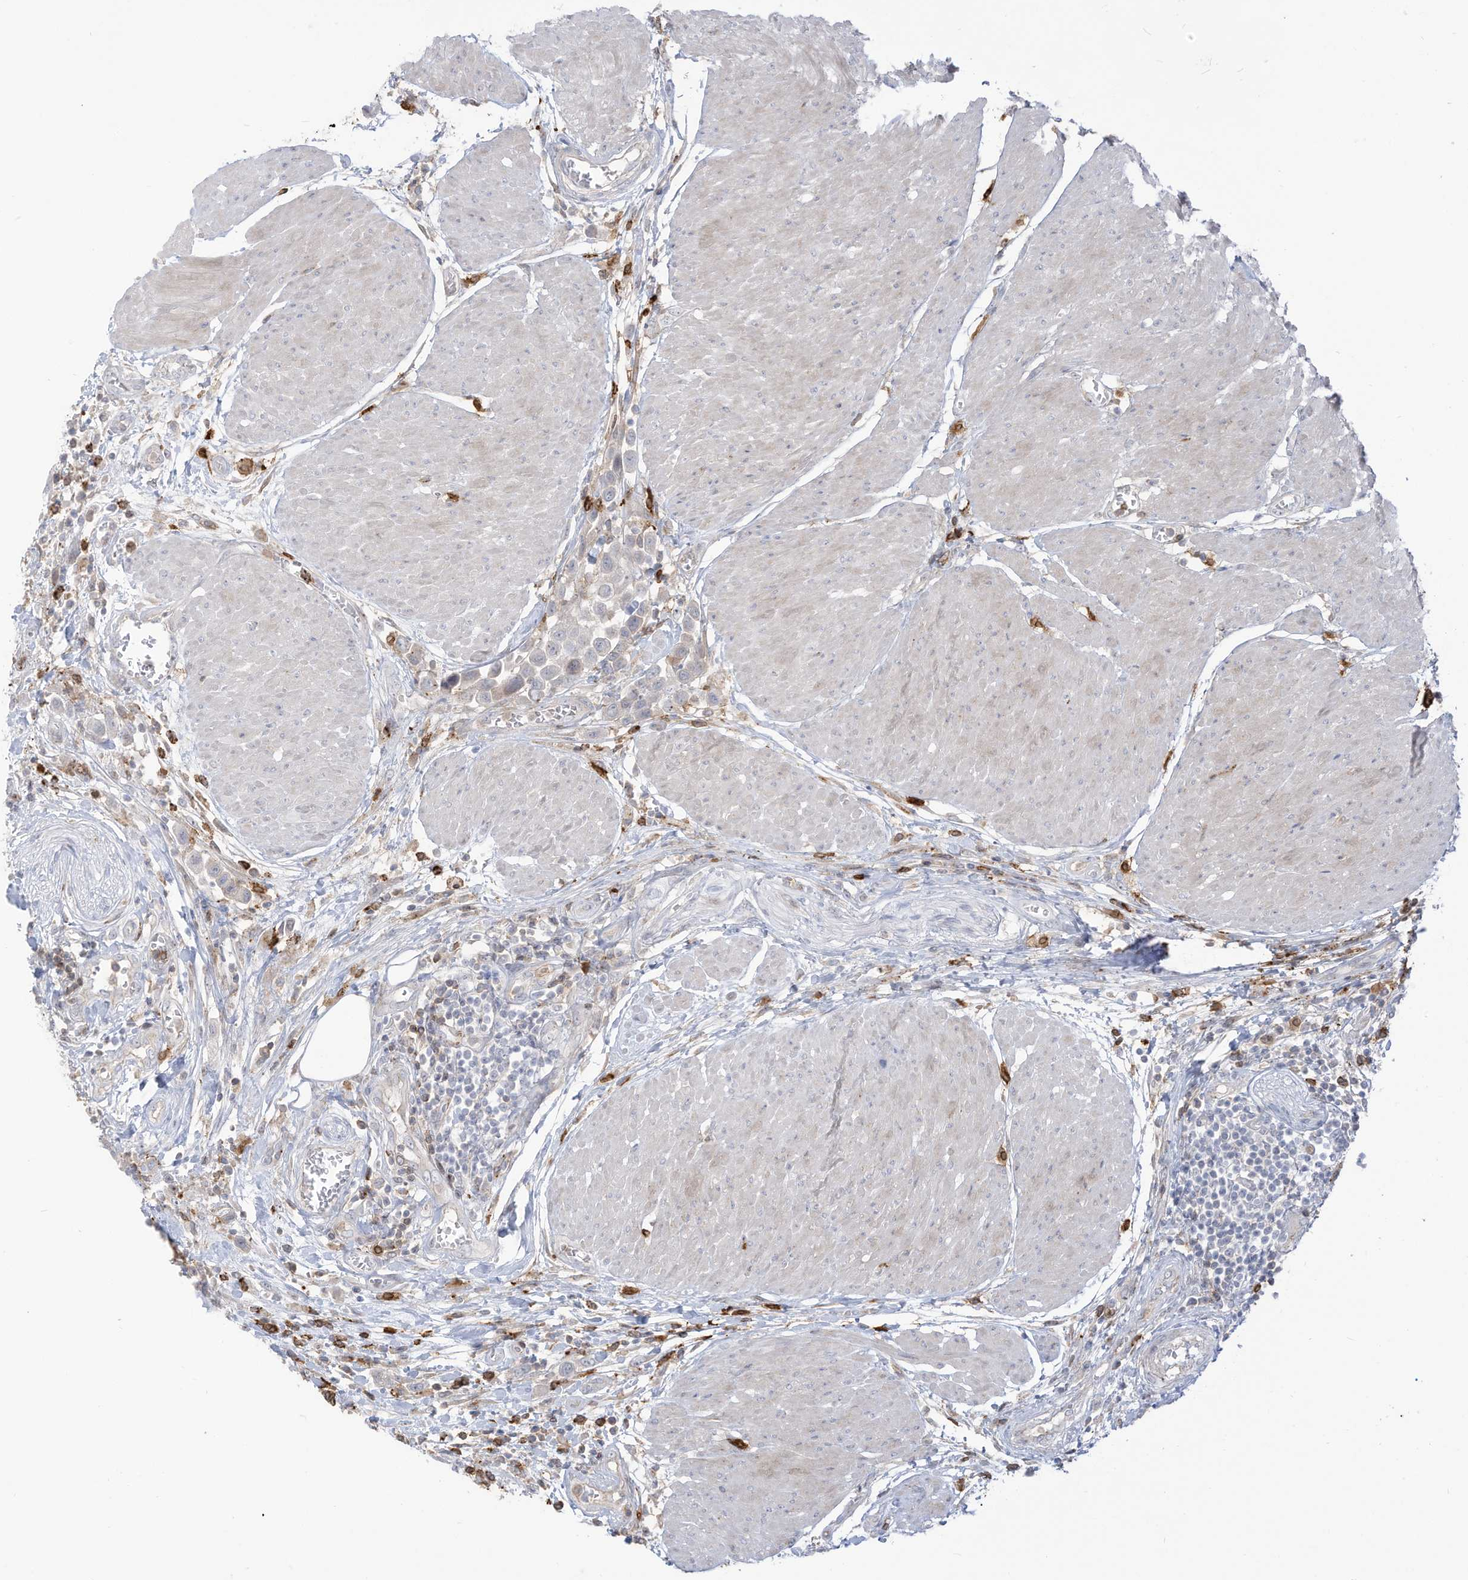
{"staining": {"intensity": "negative", "quantity": "none", "location": "none"}, "tissue": "urothelial cancer", "cell_type": "Tumor cells", "image_type": "cancer", "snomed": [{"axis": "morphology", "description": "Urothelial carcinoma, High grade"}, {"axis": "topography", "description": "Urinary bladder"}], "caption": "This is a histopathology image of IHC staining of urothelial cancer, which shows no positivity in tumor cells. (Brightfield microscopy of DAB IHC at high magnification).", "gene": "NOTO", "patient": {"sex": "male", "age": 50}}